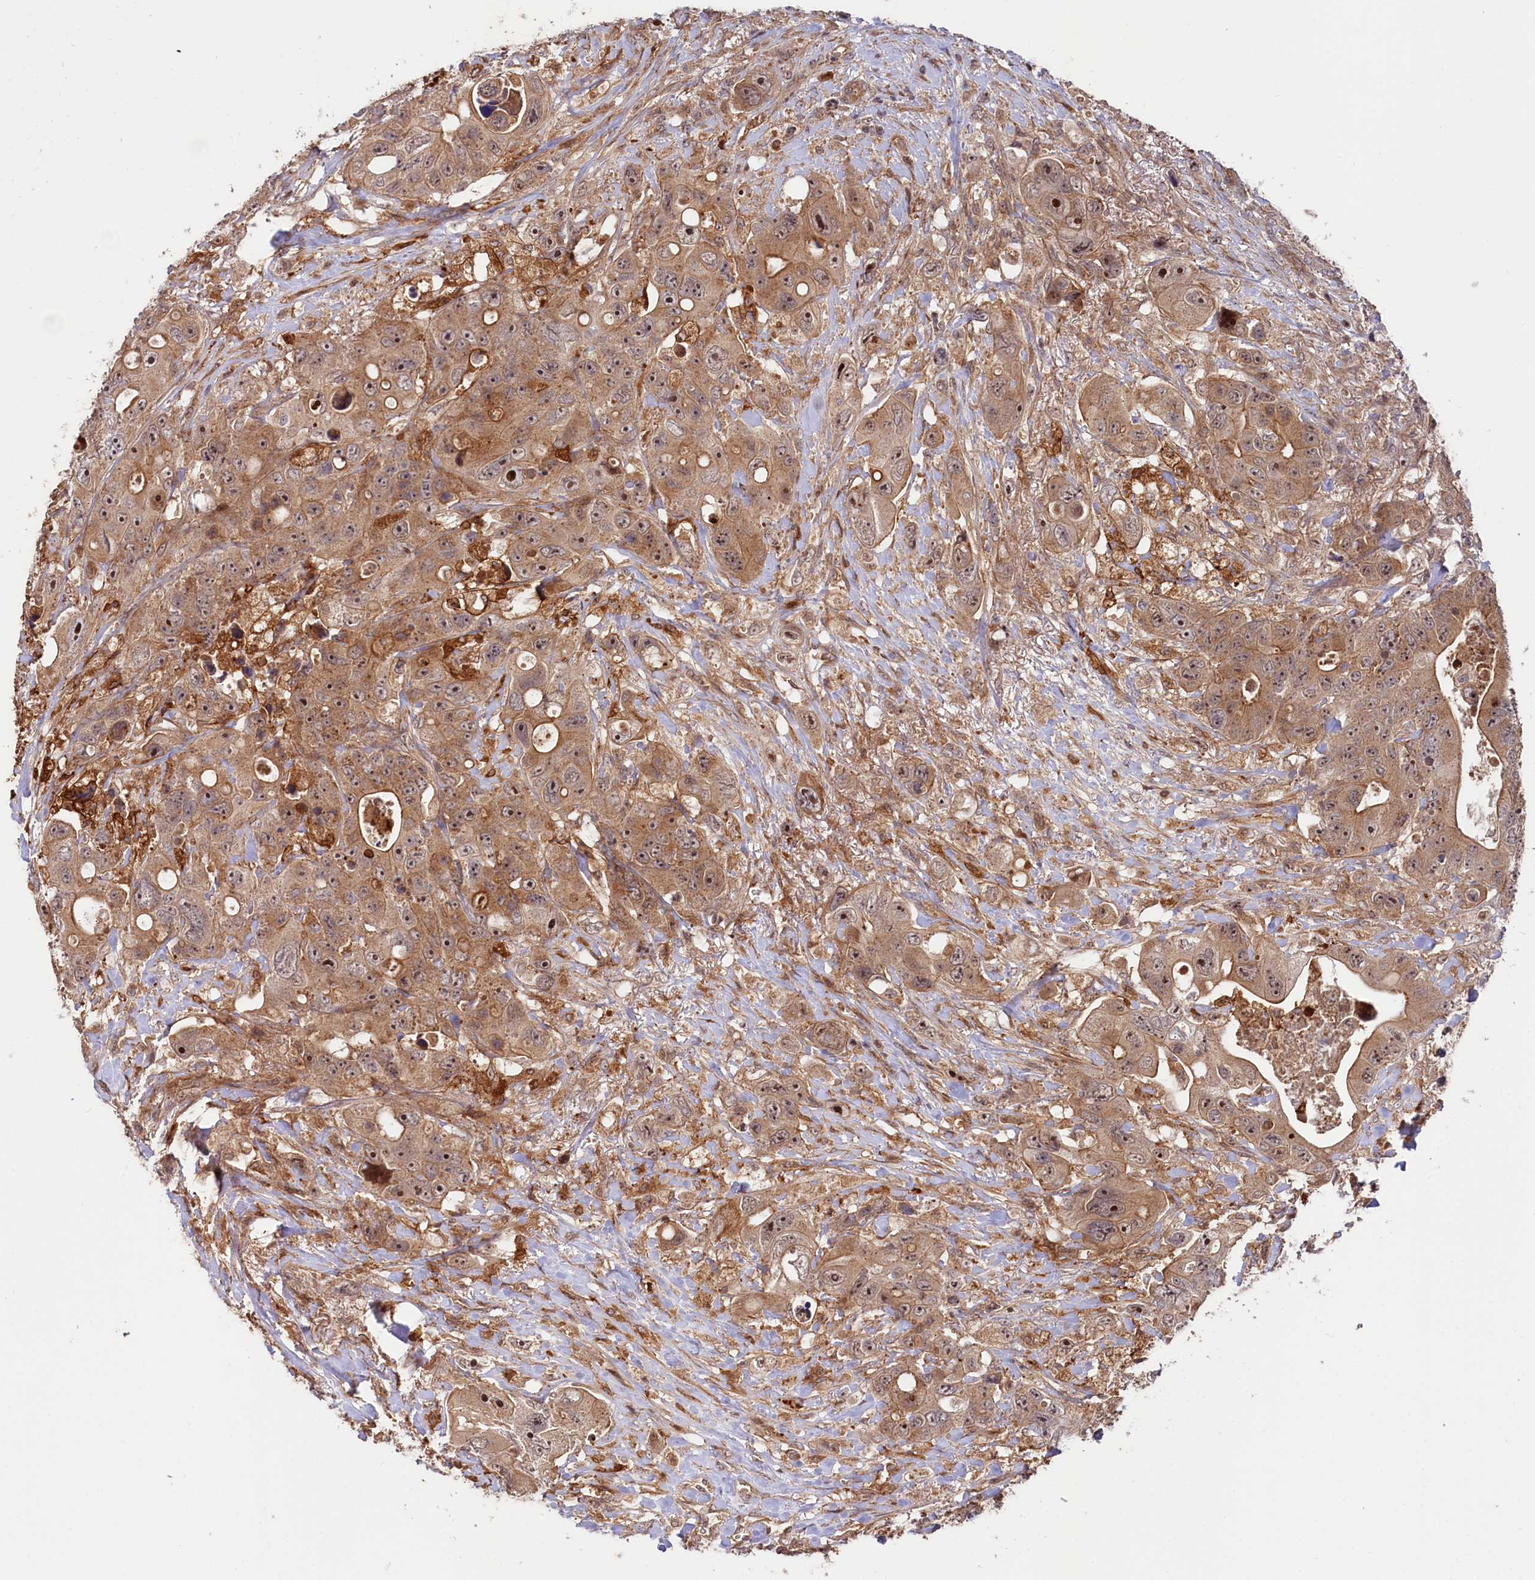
{"staining": {"intensity": "moderate", "quantity": ">75%", "location": "cytoplasmic/membranous,nuclear"}, "tissue": "colorectal cancer", "cell_type": "Tumor cells", "image_type": "cancer", "snomed": [{"axis": "morphology", "description": "Adenocarcinoma, NOS"}, {"axis": "topography", "description": "Colon"}], "caption": "Immunohistochemical staining of human colorectal cancer (adenocarcinoma) displays medium levels of moderate cytoplasmic/membranous and nuclear protein staining in about >75% of tumor cells.", "gene": "NEDD1", "patient": {"sex": "female", "age": 46}}